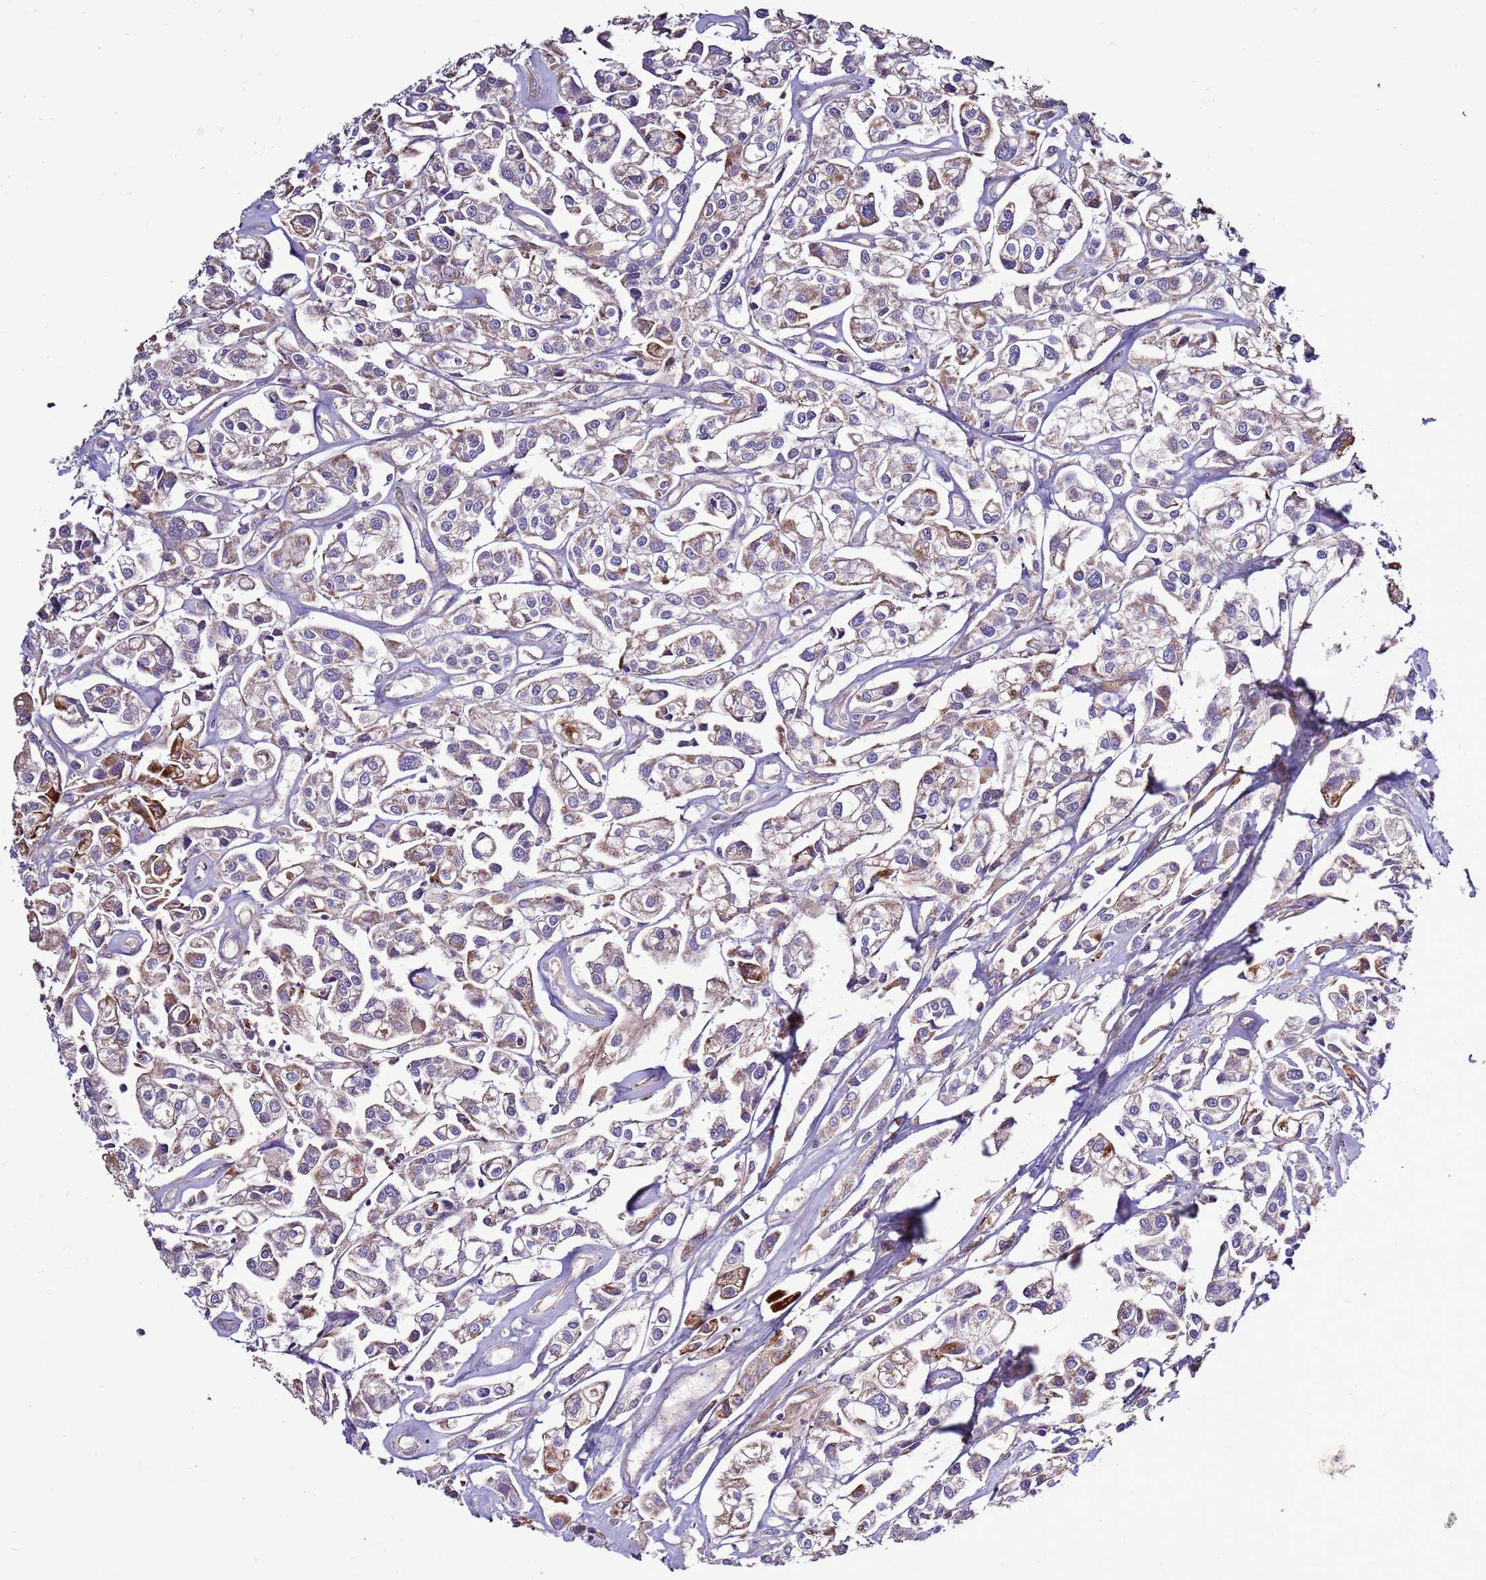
{"staining": {"intensity": "moderate", "quantity": "<25%", "location": "cytoplasmic/membranous"}, "tissue": "urothelial cancer", "cell_type": "Tumor cells", "image_type": "cancer", "snomed": [{"axis": "morphology", "description": "Urothelial carcinoma, High grade"}, {"axis": "topography", "description": "Urinary bladder"}], "caption": "Human urothelial carcinoma (high-grade) stained with a protein marker displays moderate staining in tumor cells.", "gene": "TRAPPC4", "patient": {"sex": "male", "age": 67}}